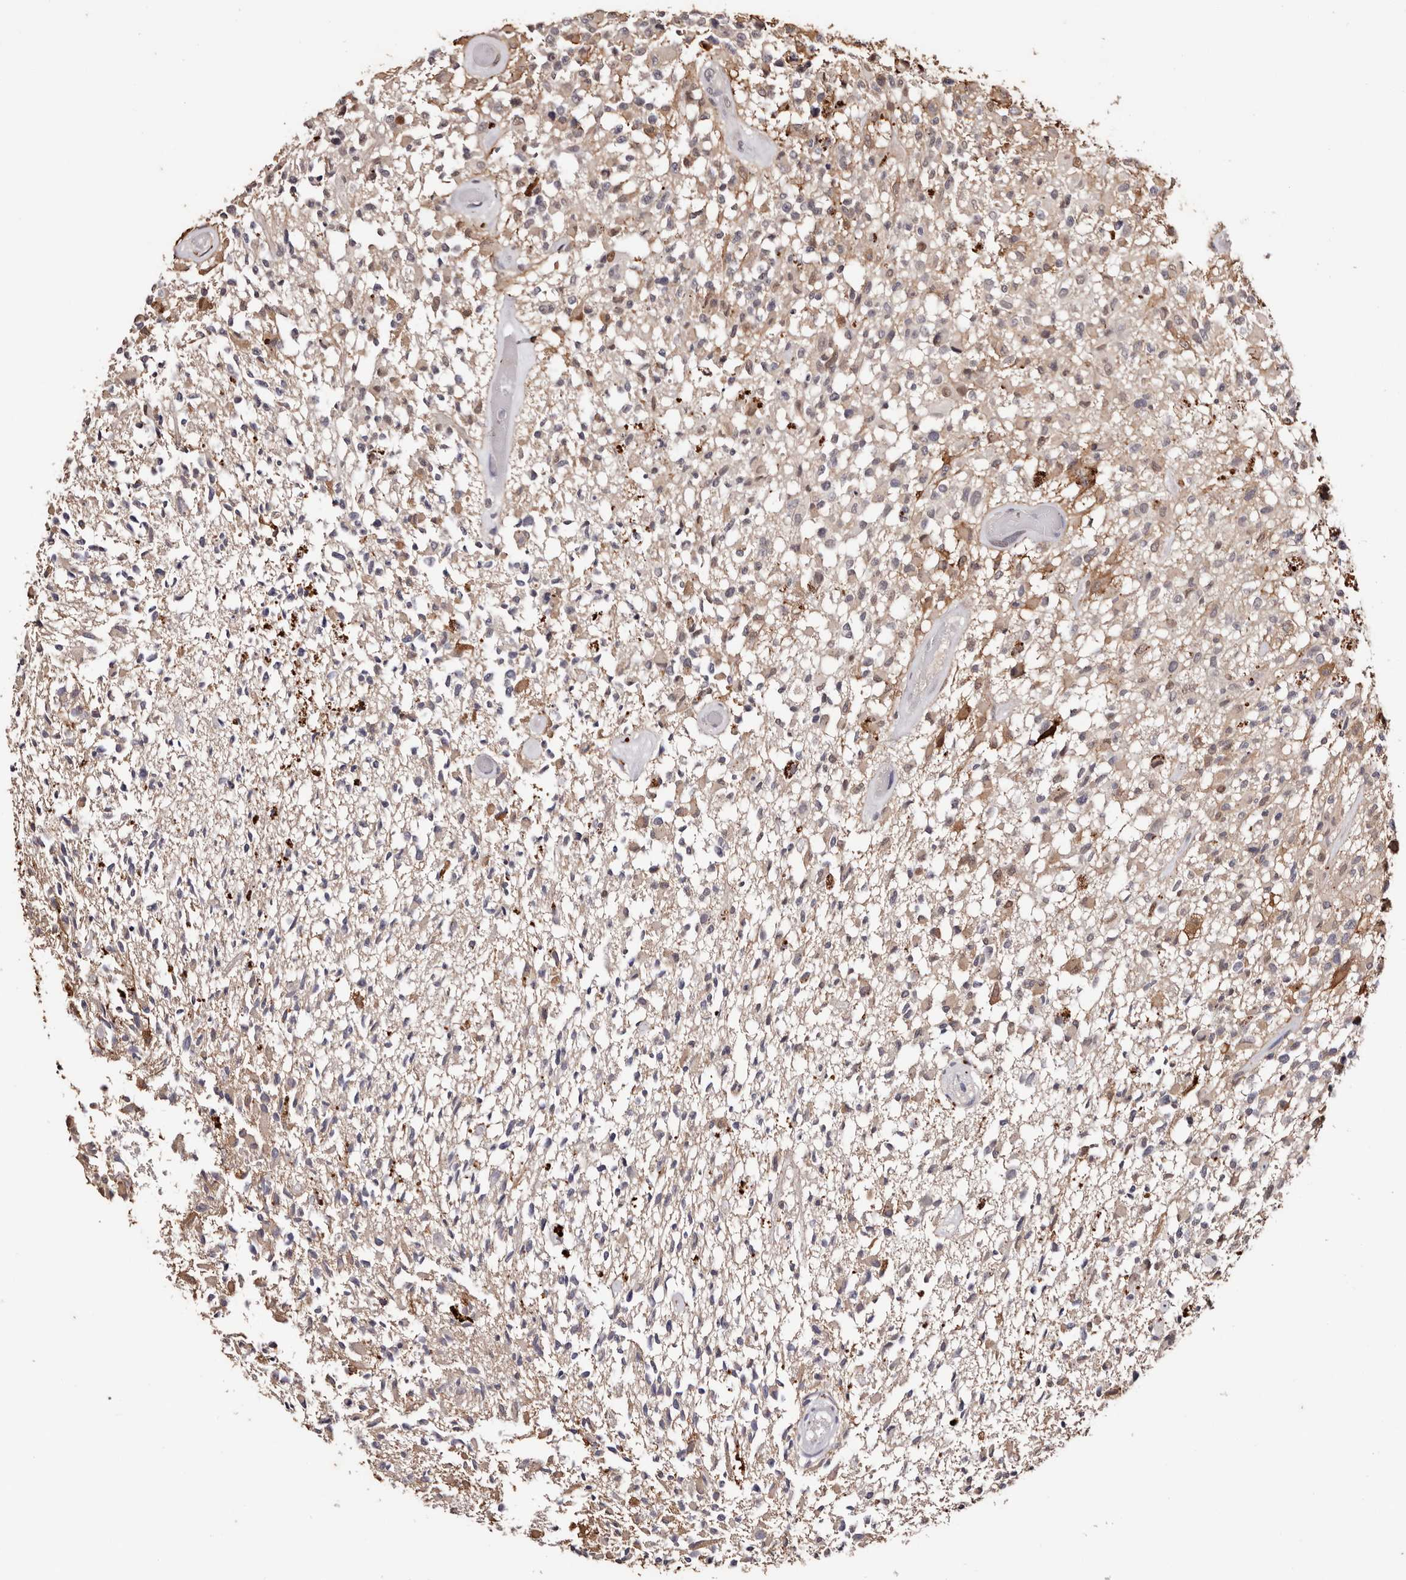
{"staining": {"intensity": "weak", "quantity": "<25%", "location": "cytoplasmic/membranous"}, "tissue": "glioma", "cell_type": "Tumor cells", "image_type": "cancer", "snomed": [{"axis": "morphology", "description": "Glioma, malignant, High grade"}, {"axis": "morphology", "description": "Glioblastoma, NOS"}, {"axis": "topography", "description": "Brain"}], "caption": "Image shows no protein positivity in tumor cells of glioma tissue.", "gene": "TYW3", "patient": {"sex": "male", "age": 60}}